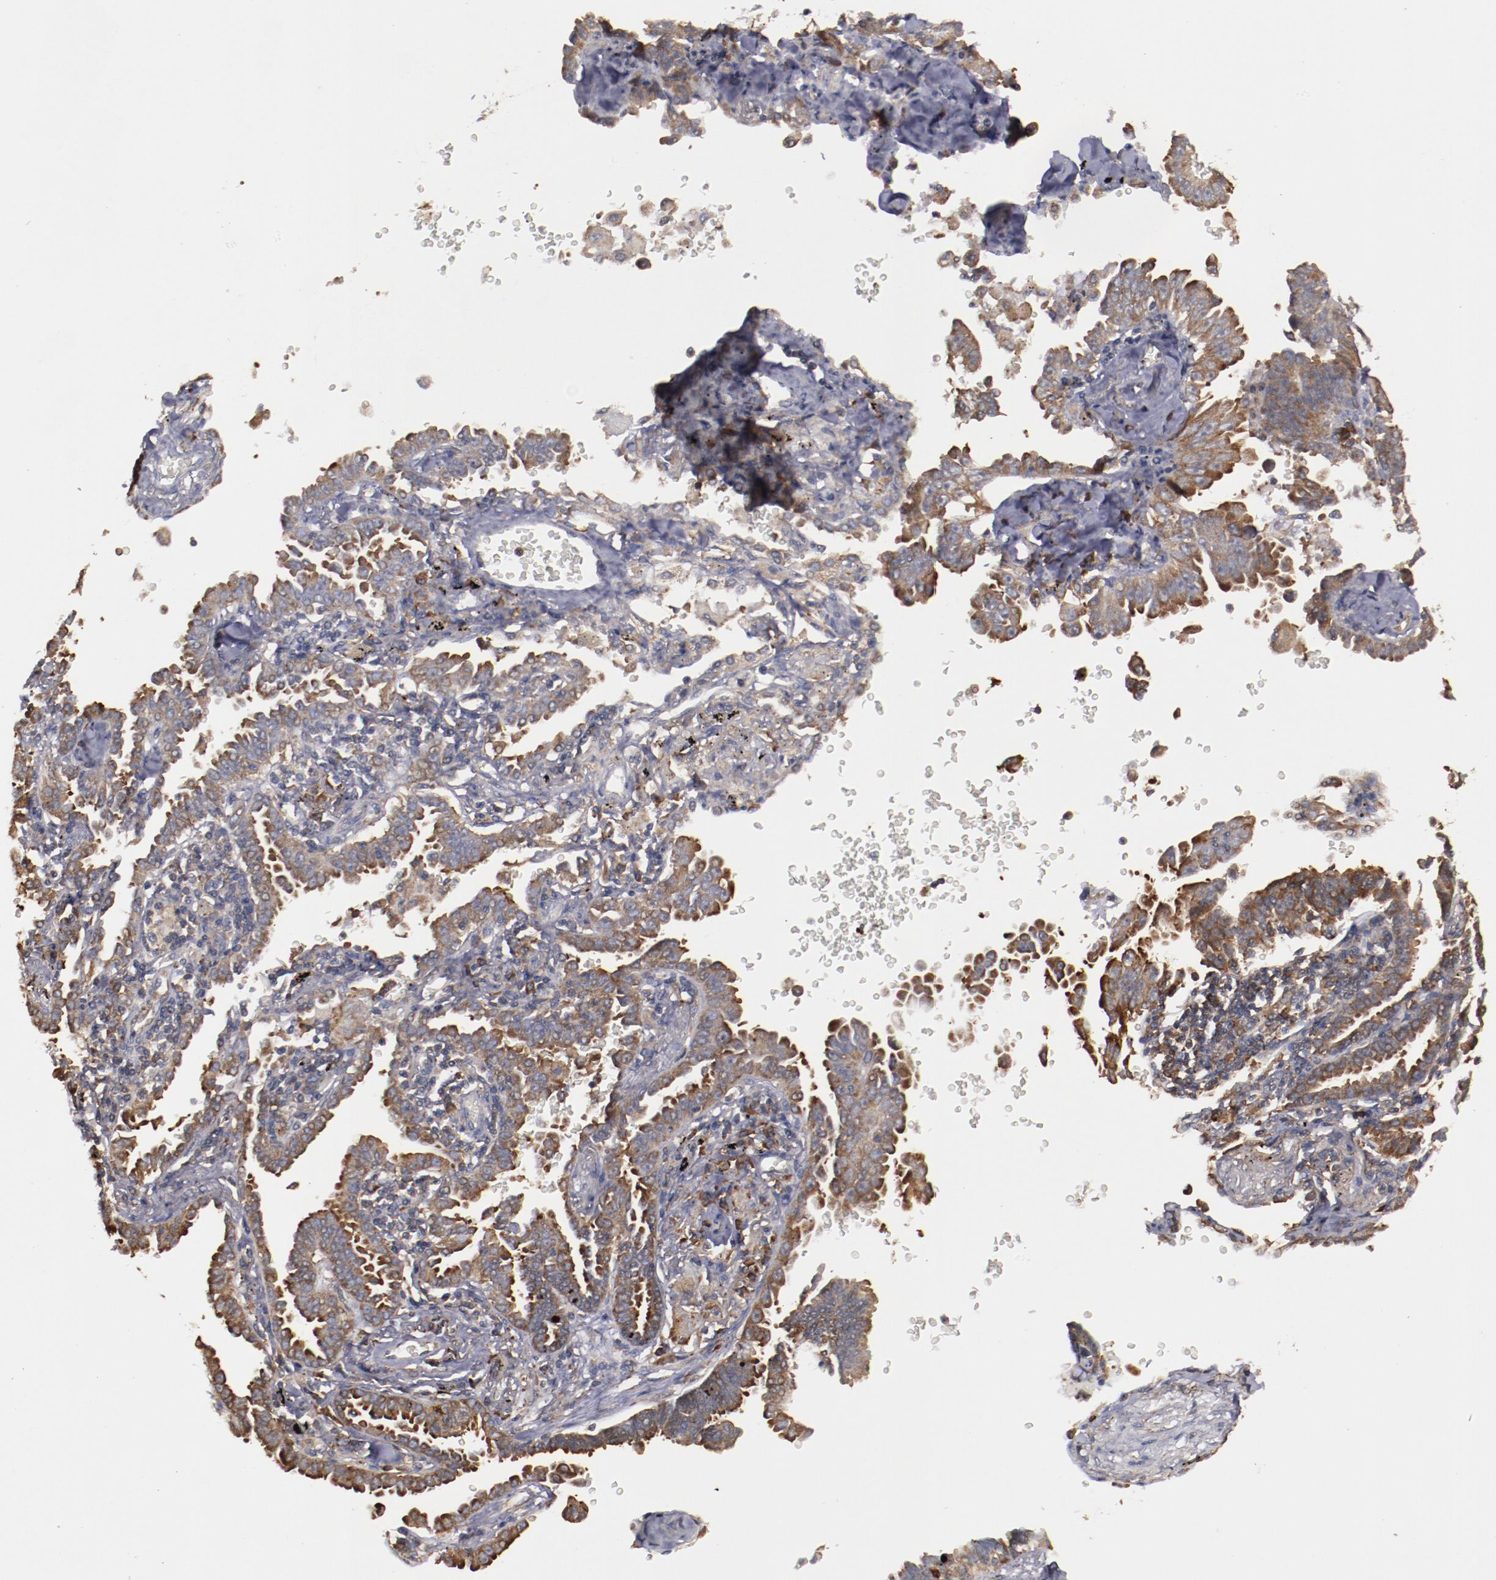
{"staining": {"intensity": "strong", "quantity": ">75%", "location": "cytoplasmic/membranous"}, "tissue": "lung cancer", "cell_type": "Tumor cells", "image_type": "cancer", "snomed": [{"axis": "morphology", "description": "Adenocarcinoma, NOS"}, {"axis": "topography", "description": "Lung"}], "caption": "Adenocarcinoma (lung) stained with a brown dye displays strong cytoplasmic/membranous positive positivity in approximately >75% of tumor cells.", "gene": "RPS4Y1", "patient": {"sex": "female", "age": 64}}